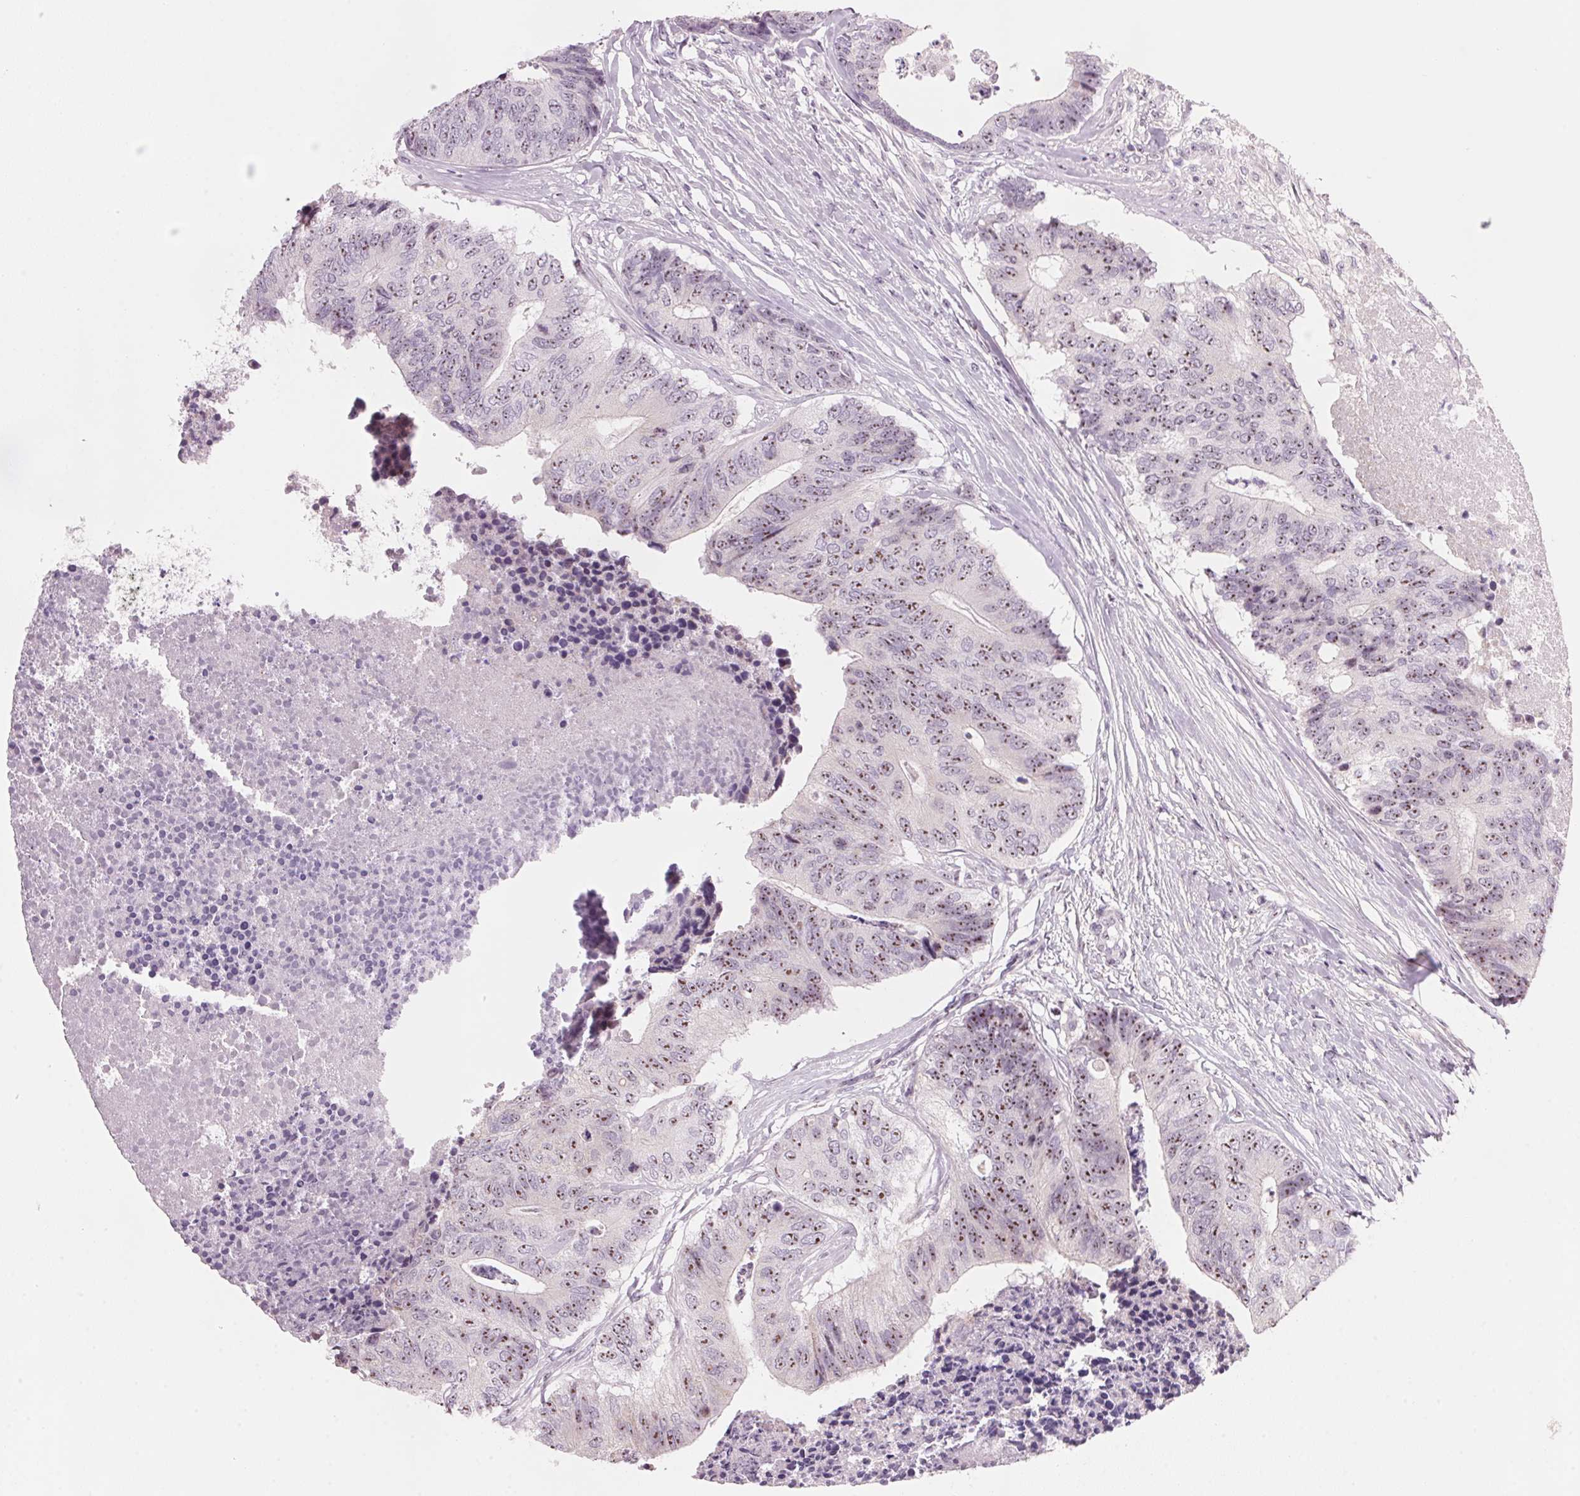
{"staining": {"intensity": "moderate", "quantity": "25%-75%", "location": "nuclear"}, "tissue": "colorectal cancer", "cell_type": "Tumor cells", "image_type": "cancer", "snomed": [{"axis": "morphology", "description": "Adenocarcinoma, NOS"}, {"axis": "topography", "description": "Colon"}], "caption": "Immunohistochemical staining of adenocarcinoma (colorectal) exhibits medium levels of moderate nuclear positivity in about 25%-75% of tumor cells.", "gene": "DNTTIP2", "patient": {"sex": "female", "age": 67}}